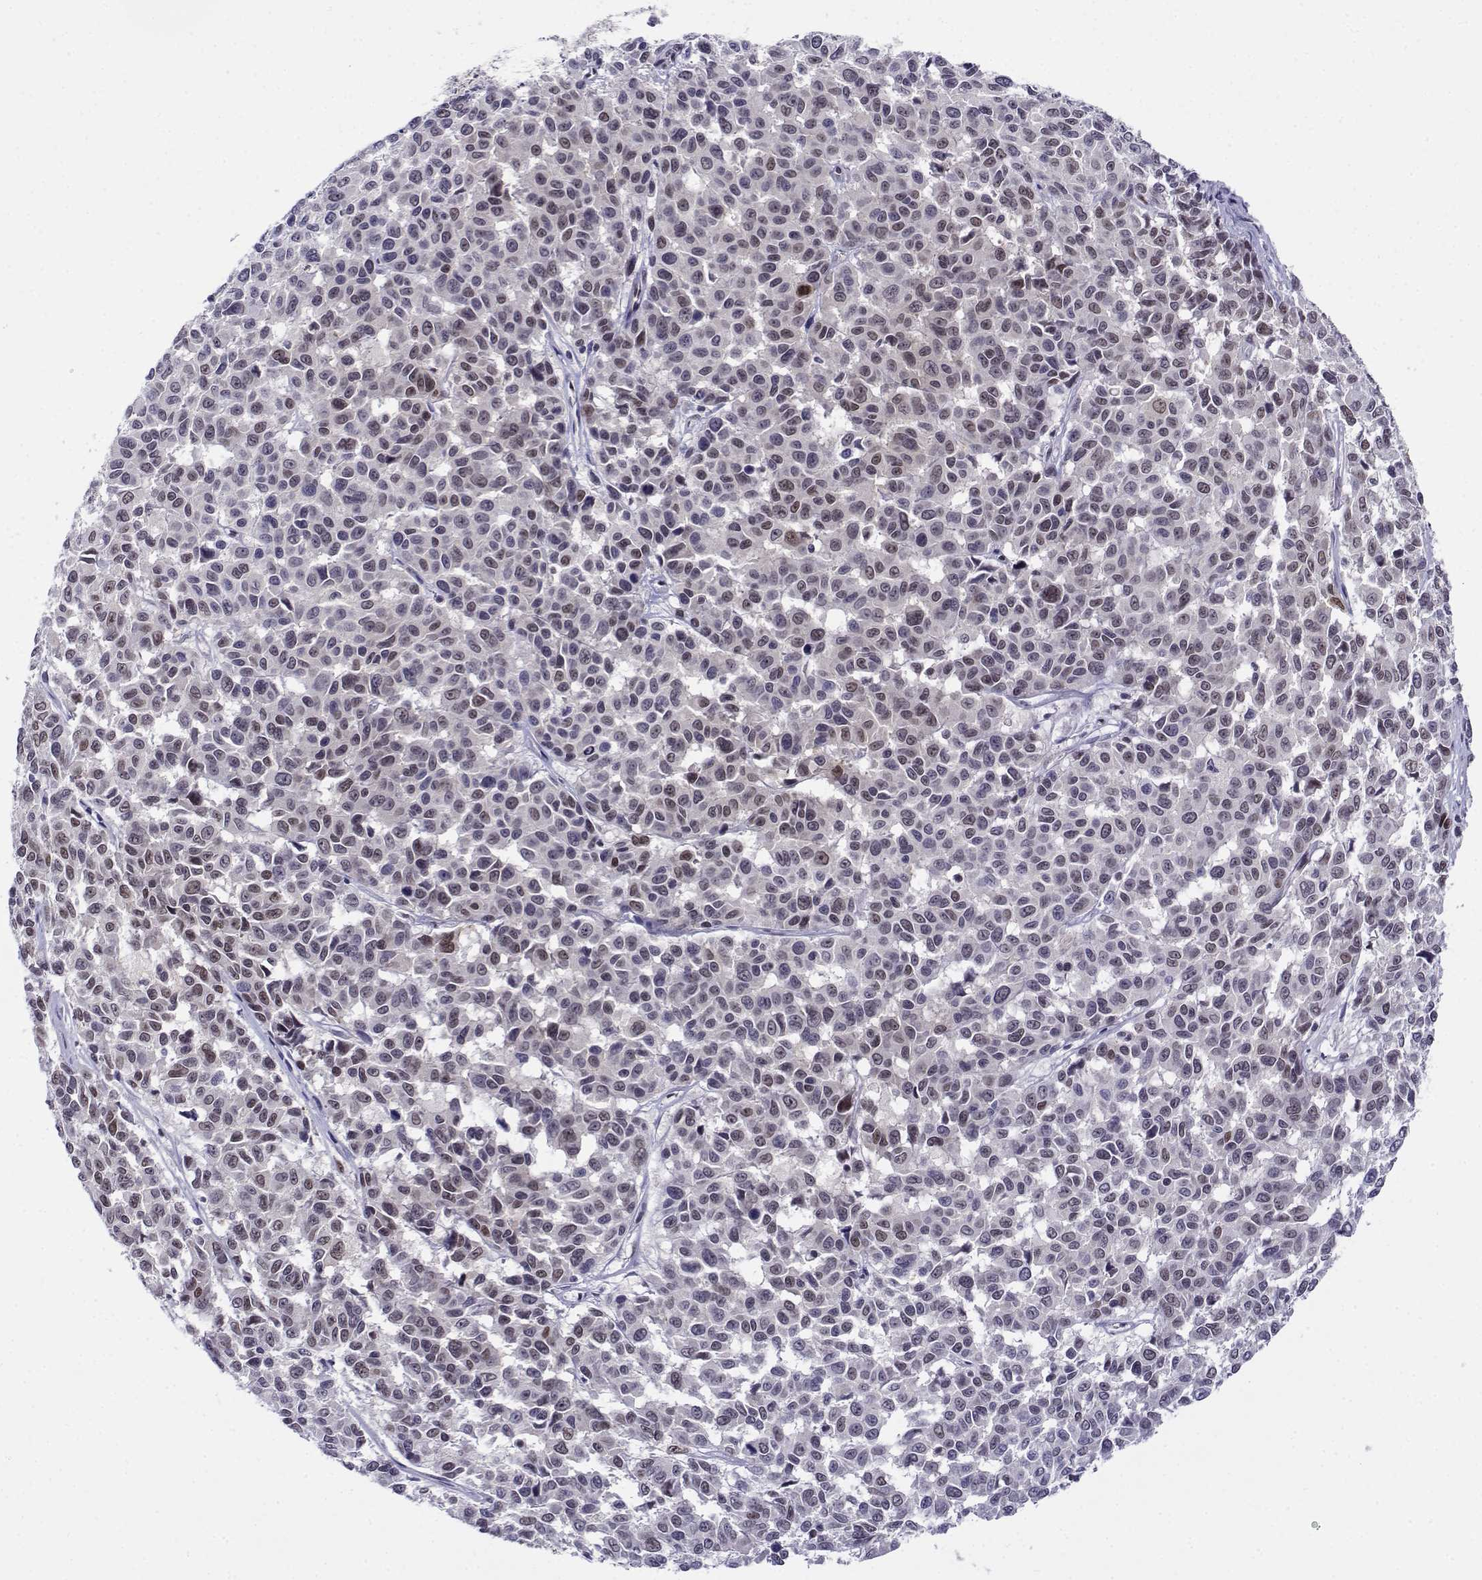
{"staining": {"intensity": "negative", "quantity": "none", "location": "none"}, "tissue": "melanoma", "cell_type": "Tumor cells", "image_type": "cancer", "snomed": [{"axis": "morphology", "description": "Malignant melanoma, NOS"}, {"axis": "topography", "description": "Skin"}], "caption": "Immunohistochemistry (IHC) histopathology image of malignant melanoma stained for a protein (brown), which displays no positivity in tumor cells.", "gene": "ERF", "patient": {"sex": "female", "age": 66}}